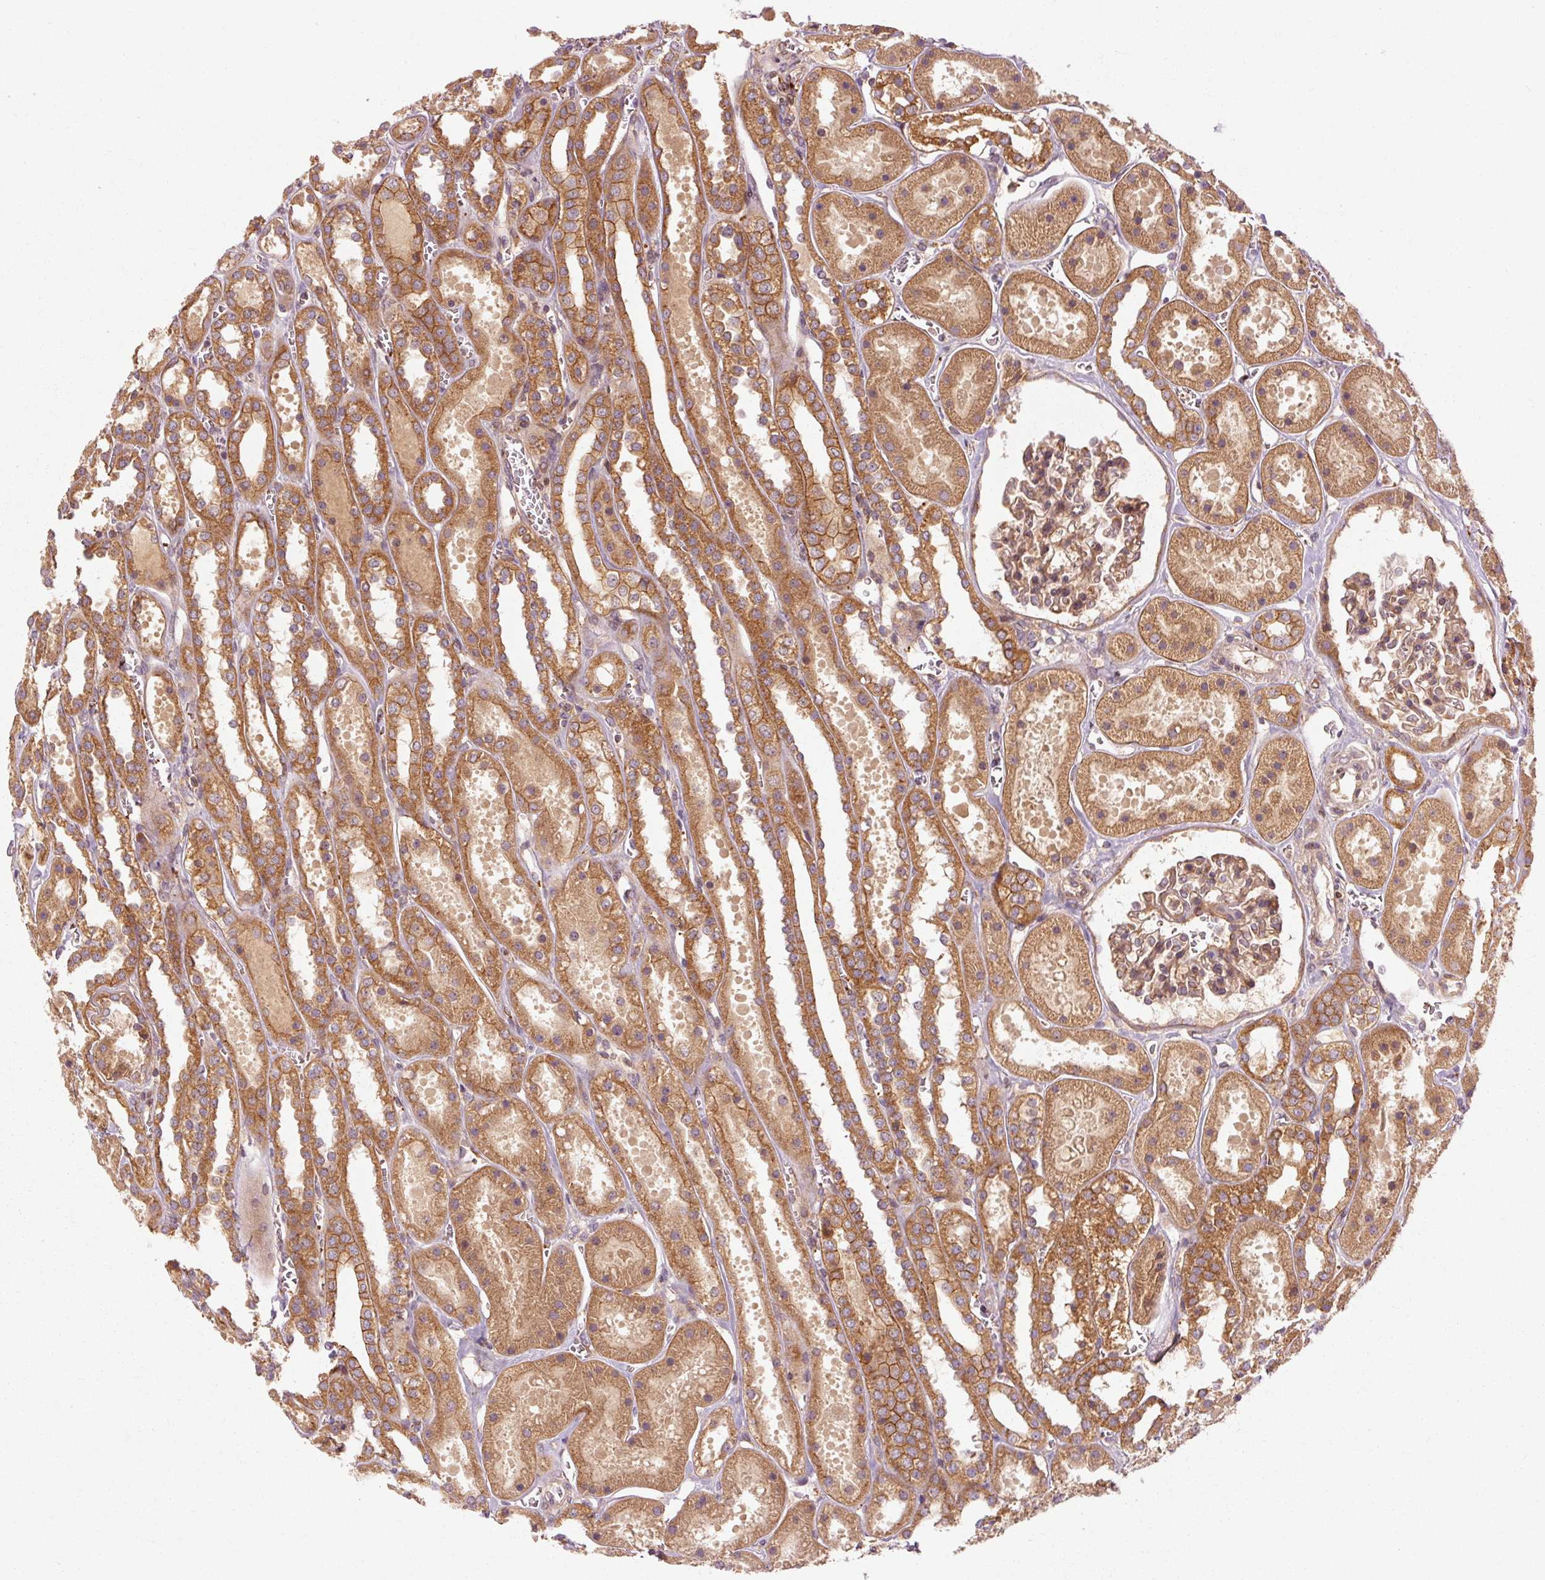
{"staining": {"intensity": "weak", "quantity": "25%-75%", "location": "cytoplasmic/membranous"}, "tissue": "kidney", "cell_type": "Cells in glomeruli", "image_type": "normal", "snomed": [{"axis": "morphology", "description": "Normal tissue, NOS"}, {"axis": "topography", "description": "Kidney"}], "caption": "Protein expression analysis of normal kidney exhibits weak cytoplasmic/membranous expression in approximately 25%-75% of cells in glomeruli.", "gene": "CTNNA1", "patient": {"sex": "female", "age": 41}}